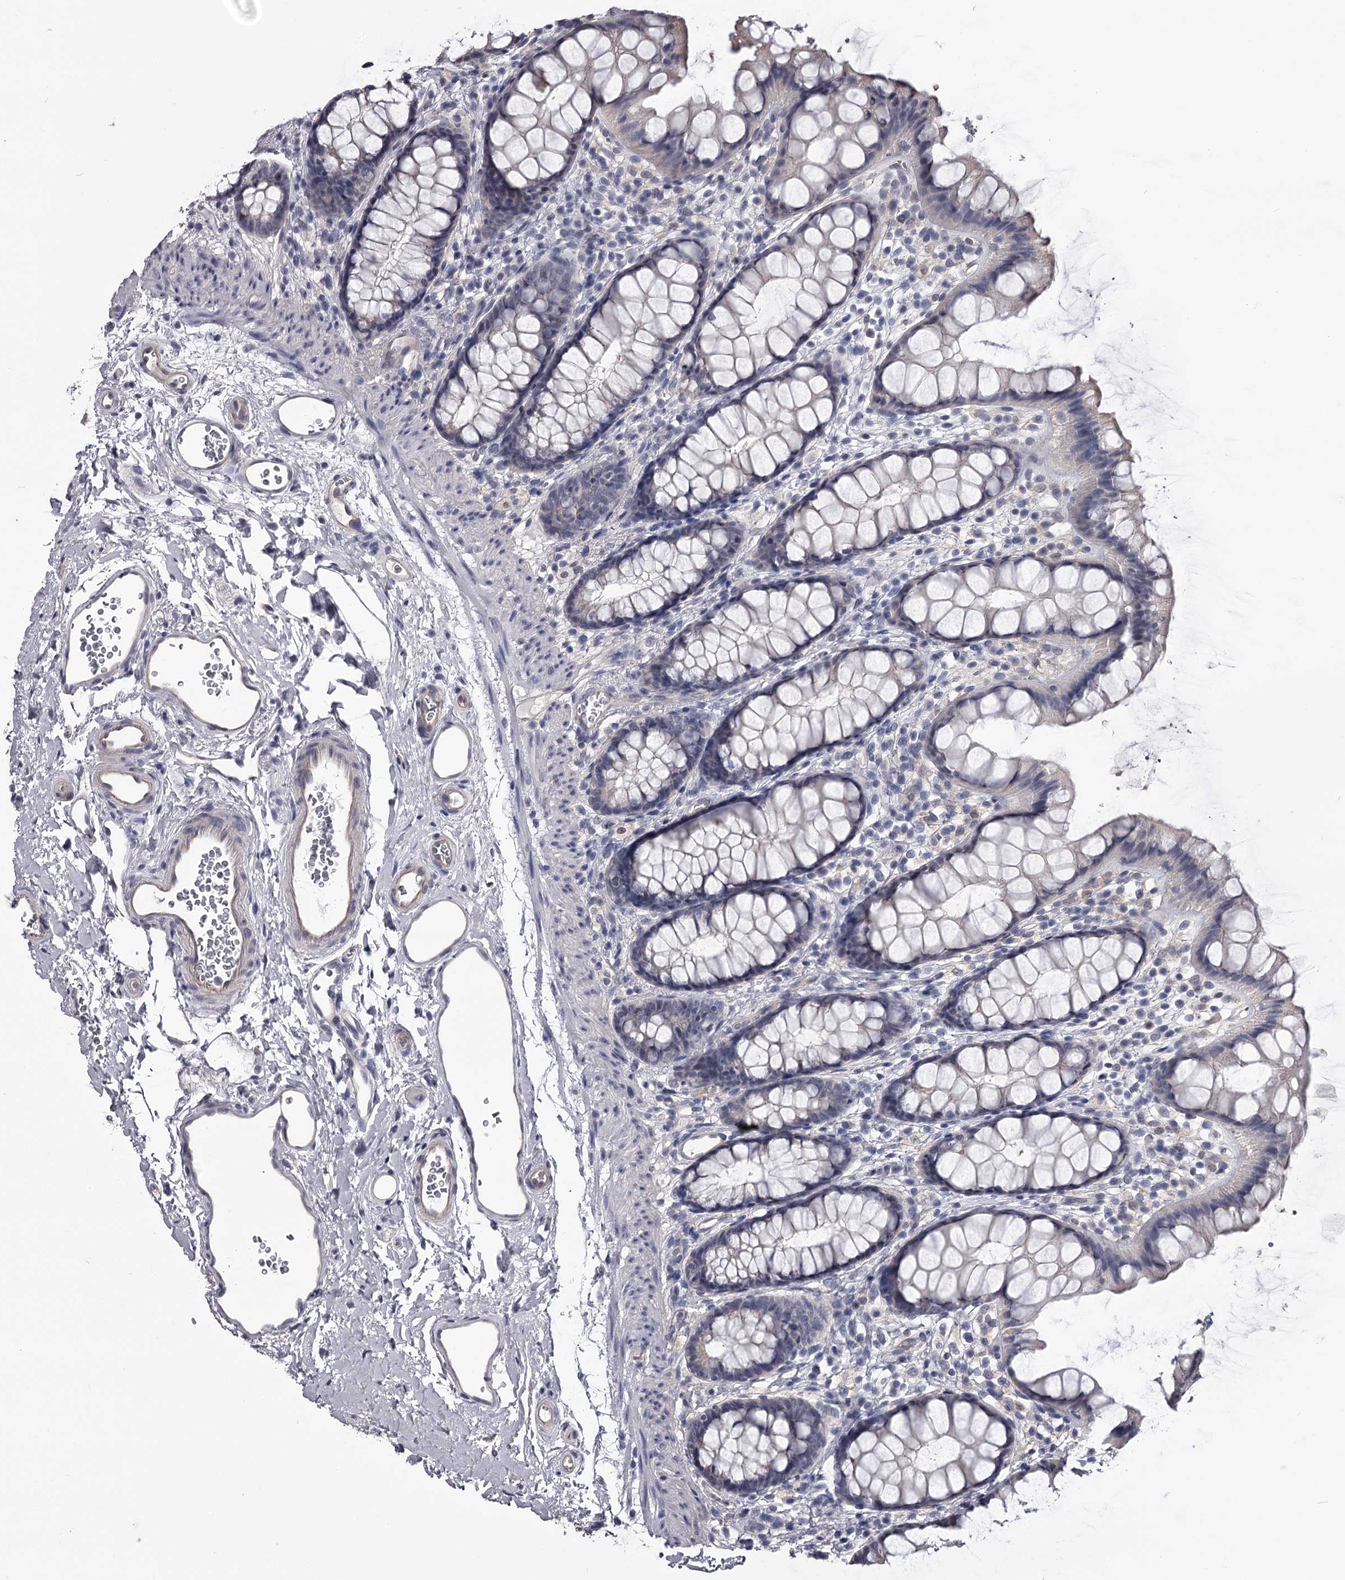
{"staining": {"intensity": "negative", "quantity": "none", "location": "none"}, "tissue": "rectum", "cell_type": "Glandular cells", "image_type": "normal", "snomed": [{"axis": "morphology", "description": "Normal tissue, NOS"}, {"axis": "topography", "description": "Rectum"}], "caption": "Rectum was stained to show a protein in brown. There is no significant expression in glandular cells. (DAB immunohistochemistry (IHC) visualized using brightfield microscopy, high magnification).", "gene": "GSTO1", "patient": {"sex": "female", "age": 65}}